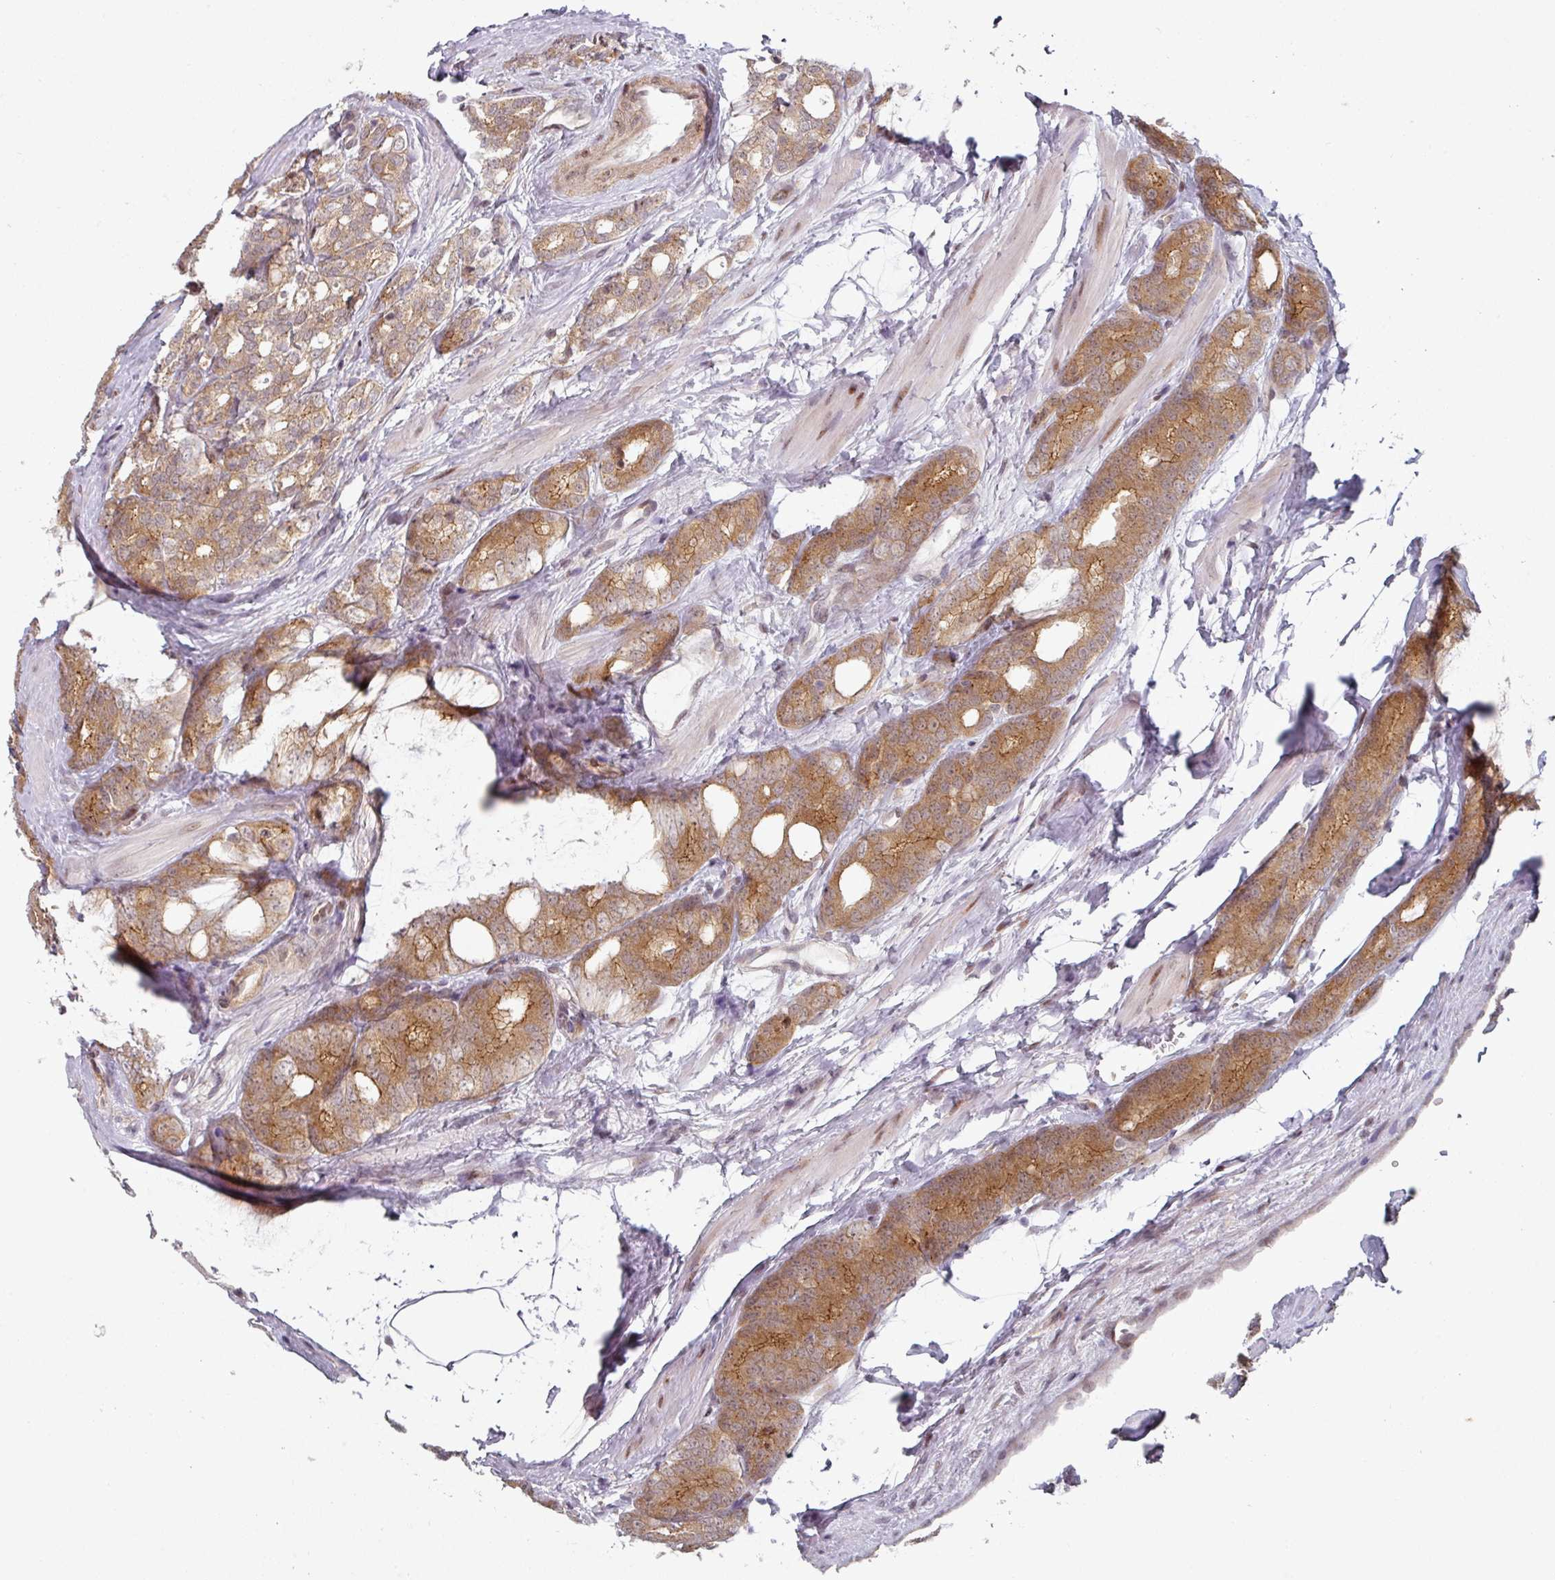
{"staining": {"intensity": "moderate", "quantity": ">75%", "location": "cytoplasmic/membranous"}, "tissue": "prostate cancer", "cell_type": "Tumor cells", "image_type": "cancer", "snomed": [{"axis": "morphology", "description": "Adenocarcinoma, High grade"}, {"axis": "topography", "description": "Prostate"}], "caption": "About >75% of tumor cells in prostate cancer (high-grade adenocarcinoma) exhibit moderate cytoplasmic/membranous protein positivity as visualized by brown immunohistochemical staining.", "gene": "TMCC1", "patient": {"sex": "male", "age": 62}}